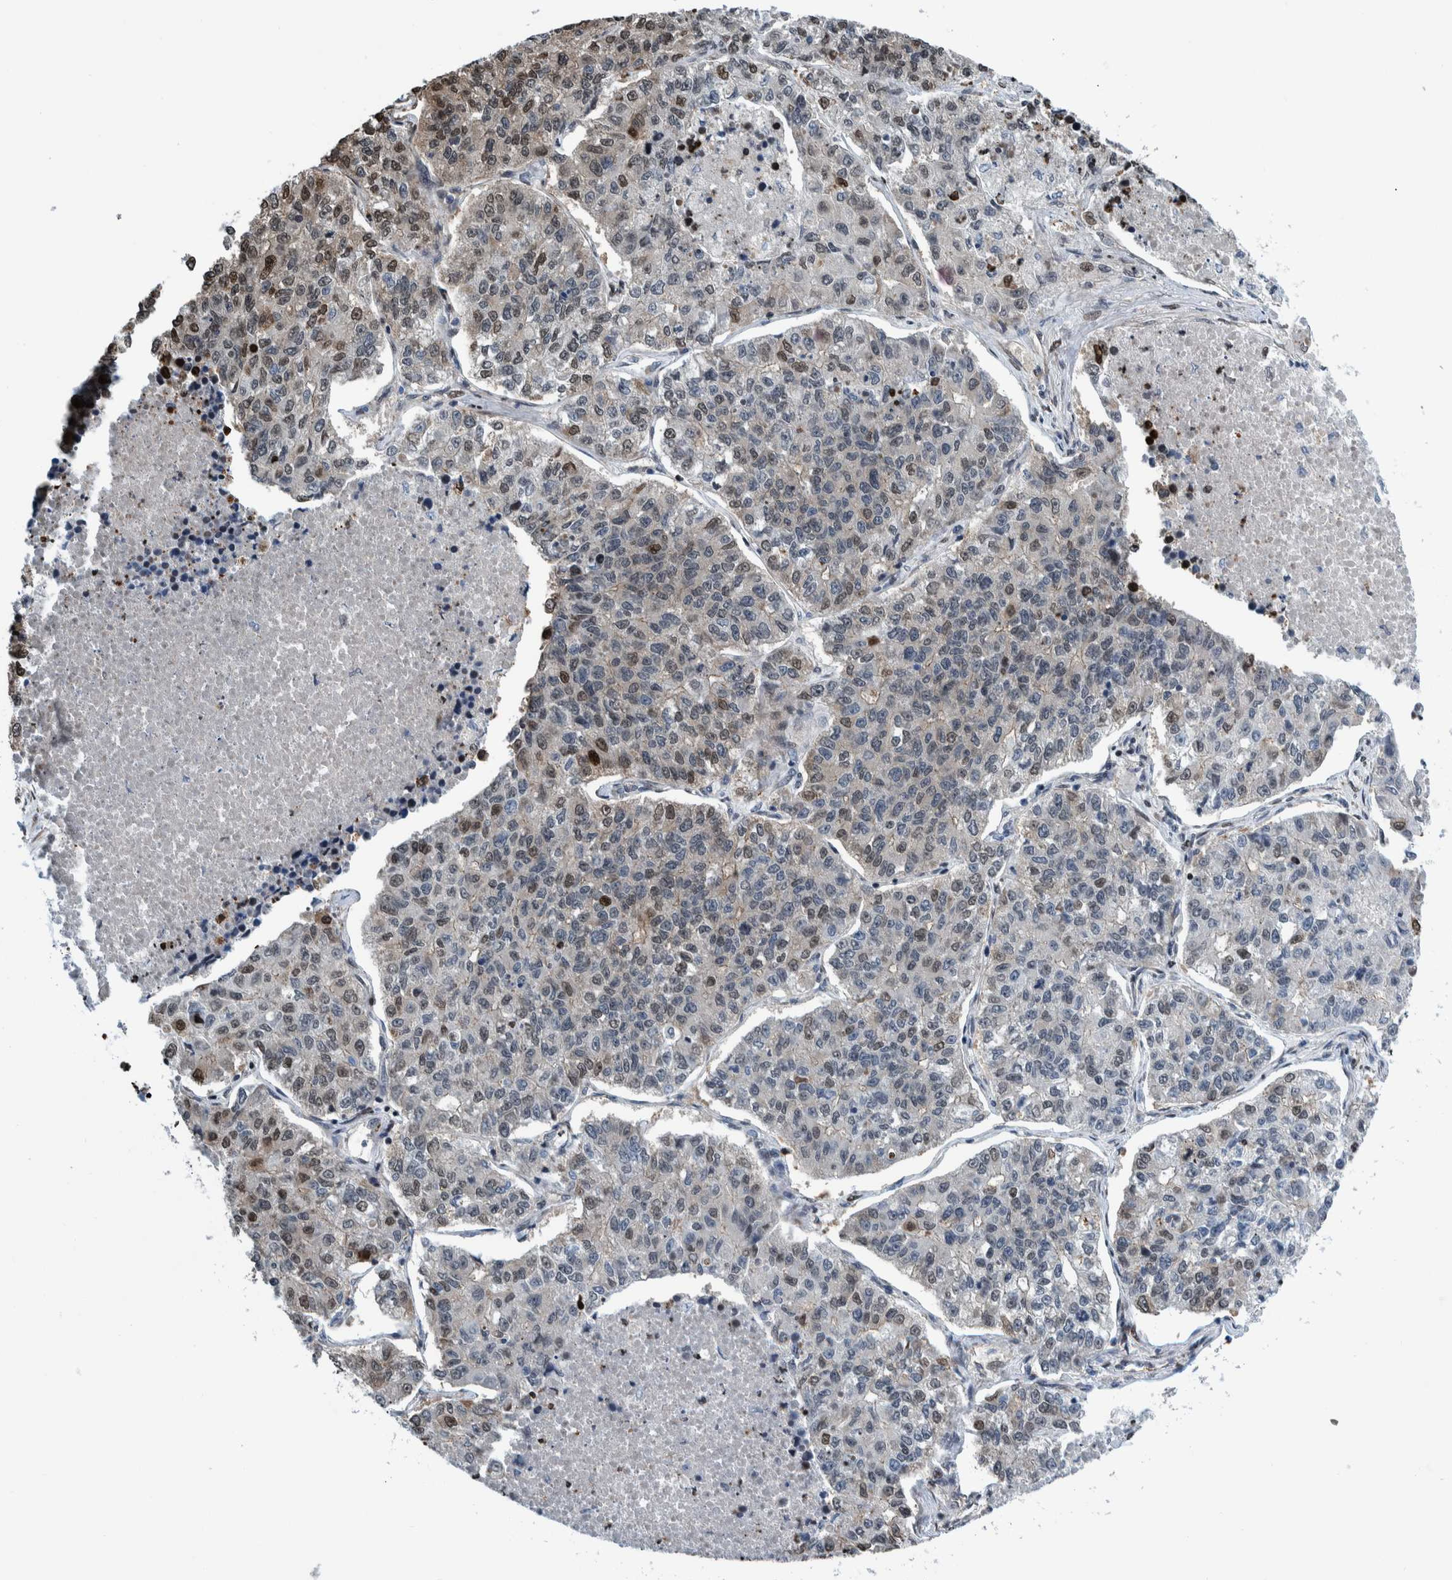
{"staining": {"intensity": "strong", "quantity": "<25%", "location": "nuclear"}, "tissue": "lung cancer", "cell_type": "Tumor cells", "image_type": "cancer", "snomed": [{"axis": "morphology", "description": "Adenocarcinoma, NOS"}, {"axis": "topography", "description": "Lung"}], "caption": "IHC of lung cancer (adenocarcinoma) demonstrates medium levels of strong nuclear staining in approximately <25% of tumor cells.", "gene": "HEATR9", "patient": {"sex": "male", "age": 49}}